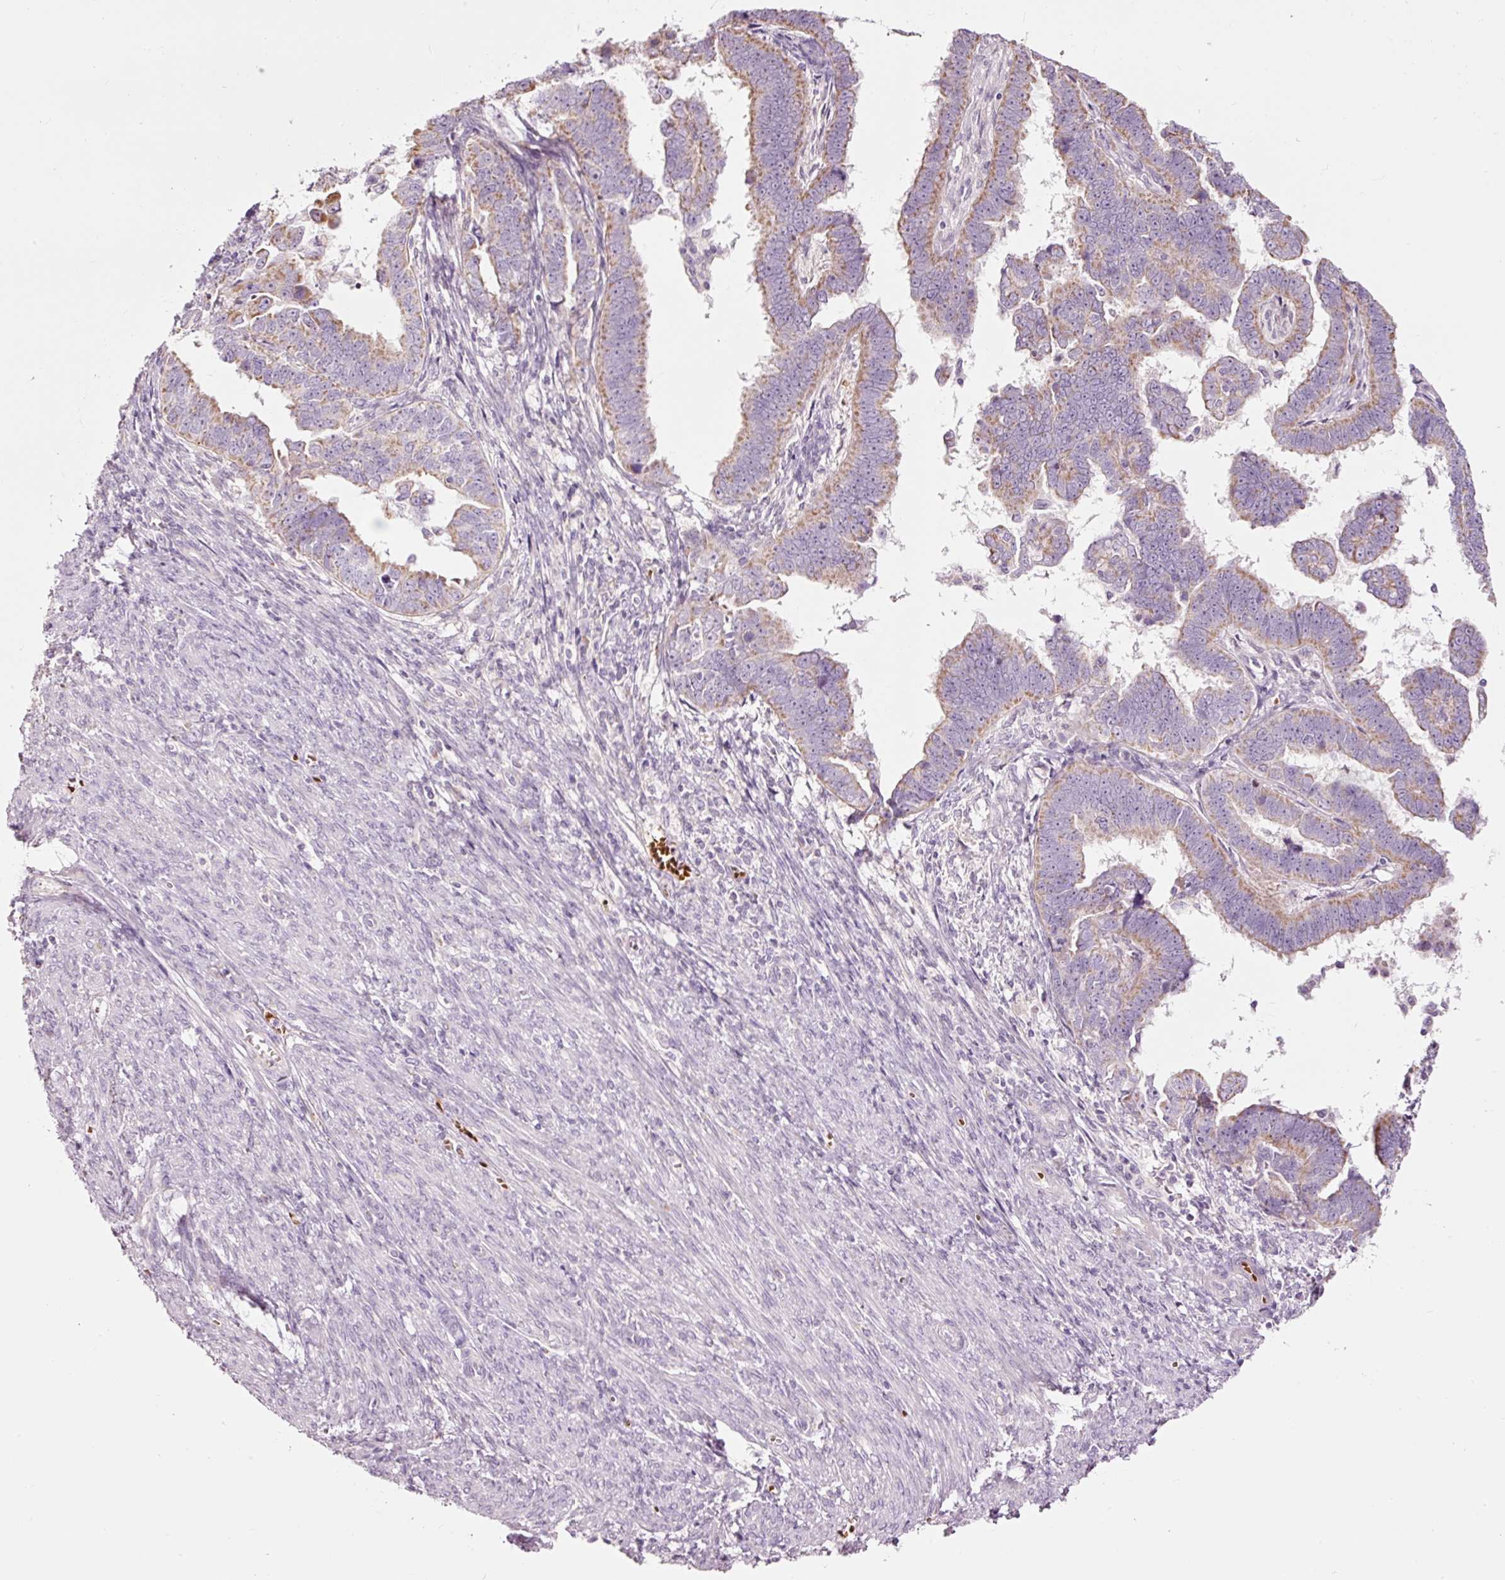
{"staining": {"intensity": "moderate", "quantity": "25%-75%", "location": "cytoplasmic/membranous"}, "tissue": "endometrial cancer", "cell_type": "Tumor cells", "image_type": "cancer", "snomed": [{"axis": "morphology", "description": "Adenocarcinoma, NOS"}, {"axis": "topography", "description": "Endometrium"}], "caption": "Protein staining reveals moderate cytoplasmic/membranous expression in about 25%-75% of tumor cells in adenocarcinoma (endometrial). The protein of interest is stained brown, and the nuclei are stained in blue (DAB IHC with brightfield microscopy, high magnification).", "gene": "LDHAL6B", "patient": {"sex": "female", "age": 75}}